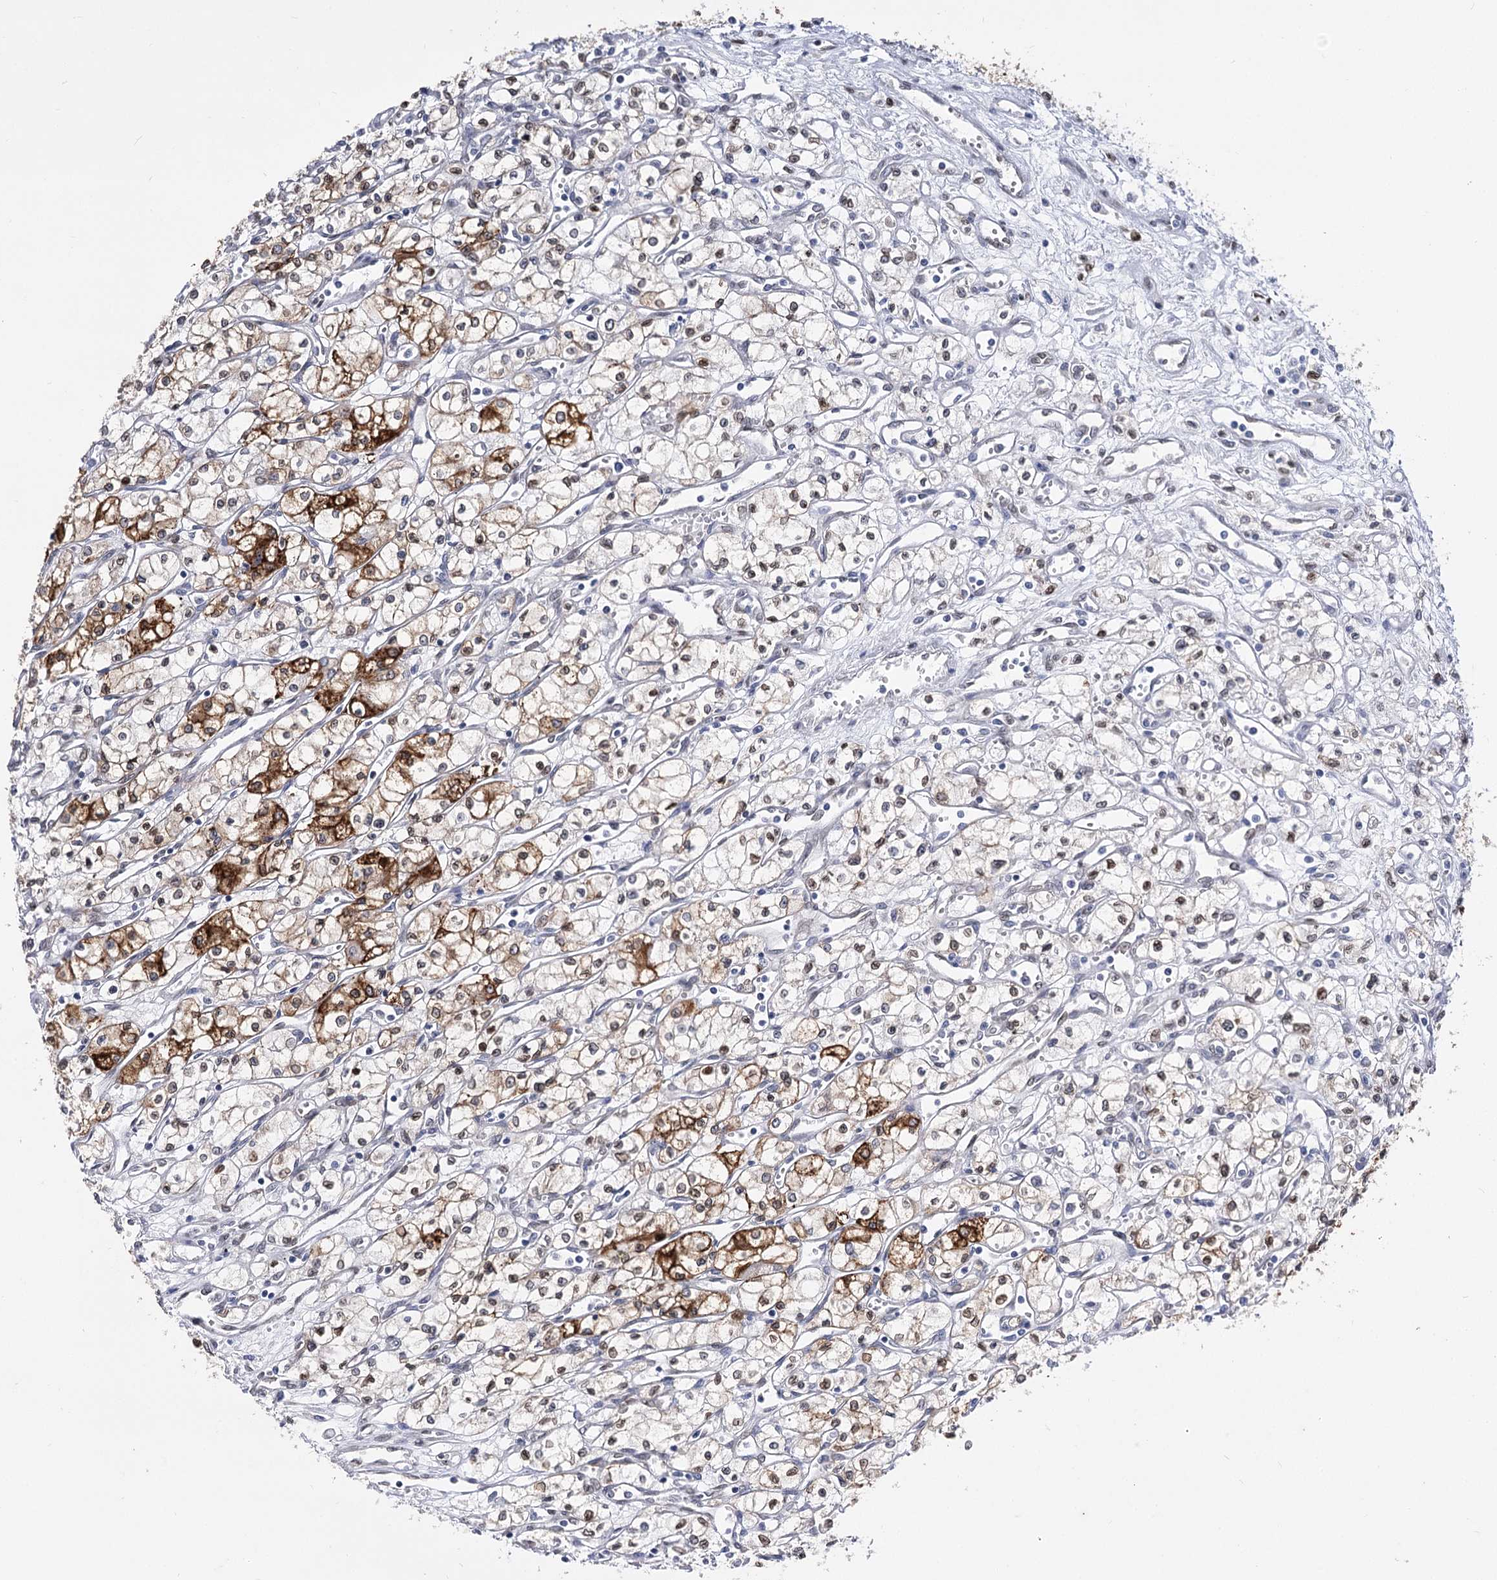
{"staining": {"intensity": "strong", "quantity": "<25%", "location": "cytoplasmic/membranous"}, "tissue": "renal cancer", "cell_type": "Tumor cells", "image_type": "cancer", "snomed": [{"axis": "morphology", "description": "Adenocarcinoma, NOS"}, {"axis": "topography", "description": "Kidney"}], "caption": "Immunohistochemistry photomicrograph of renal cancer (adenocarcinoma) stained for a protein (brown), which shows medium levels of strong cytoplasmic/membranous expression in about <25% of tumor cells.", "gene": "TMEM201", "patient": {"sex": "male", "age": 59}}